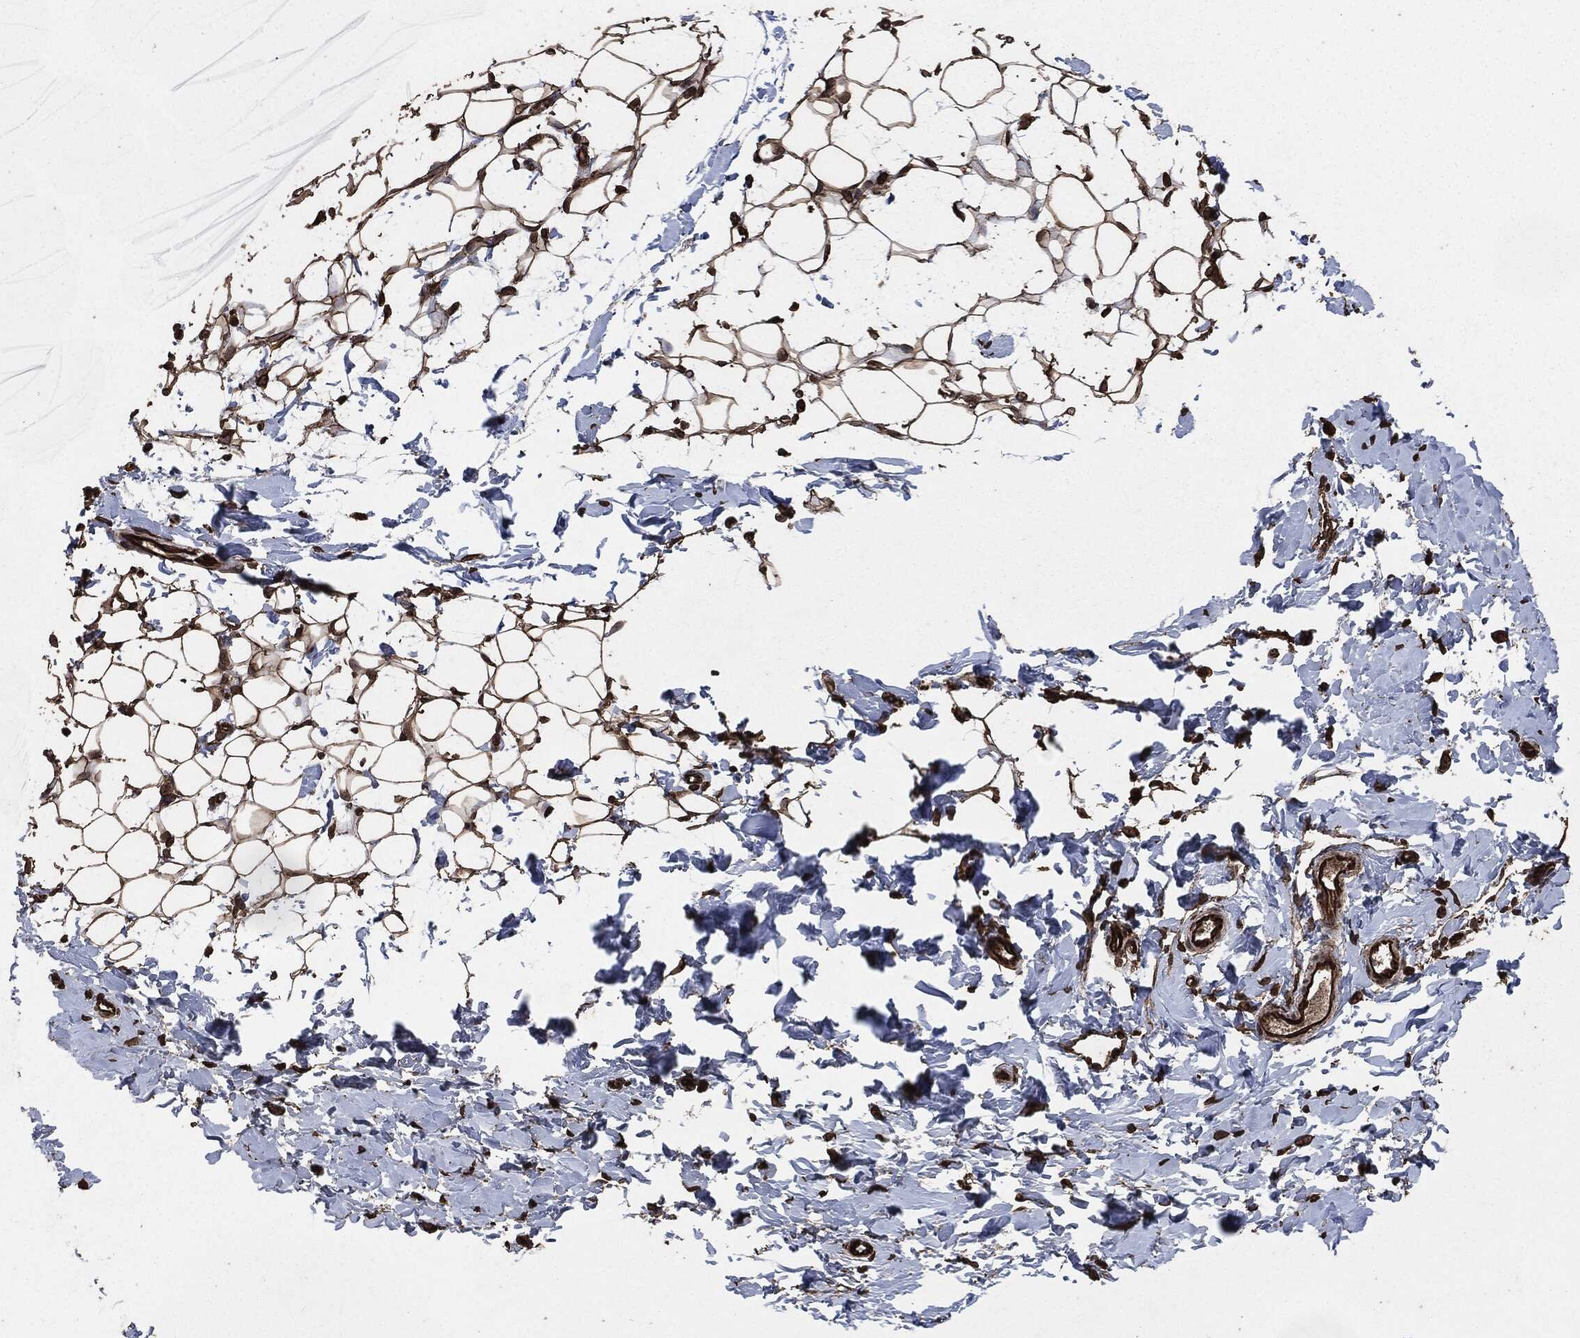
{"staining": {"intensity": "strong", "quantity": ">75%", "location": "cytoplasmic/membranous,nuclear"}, "tissue": "breast", "cell_type": "Adipocytes", "image_type": "normal", "snomed": [{"axis": "morphology", "description": "Normal tissue, NOS"}, {"axis": "topography", "description": "Breast"}], "caption": "Immunohistochemistry image of unremarkable breast: breast stained using immunohistochemistry (IHC) displays high levels of strong protein expression localized specifically in the cytoplasmic/membranous,nuclear of adipocytes, appearing as a cytoplasmic/membranous,nuclear brown color.", "gene": "EGFR", "patient": {"sex": "female", "age": 37}}